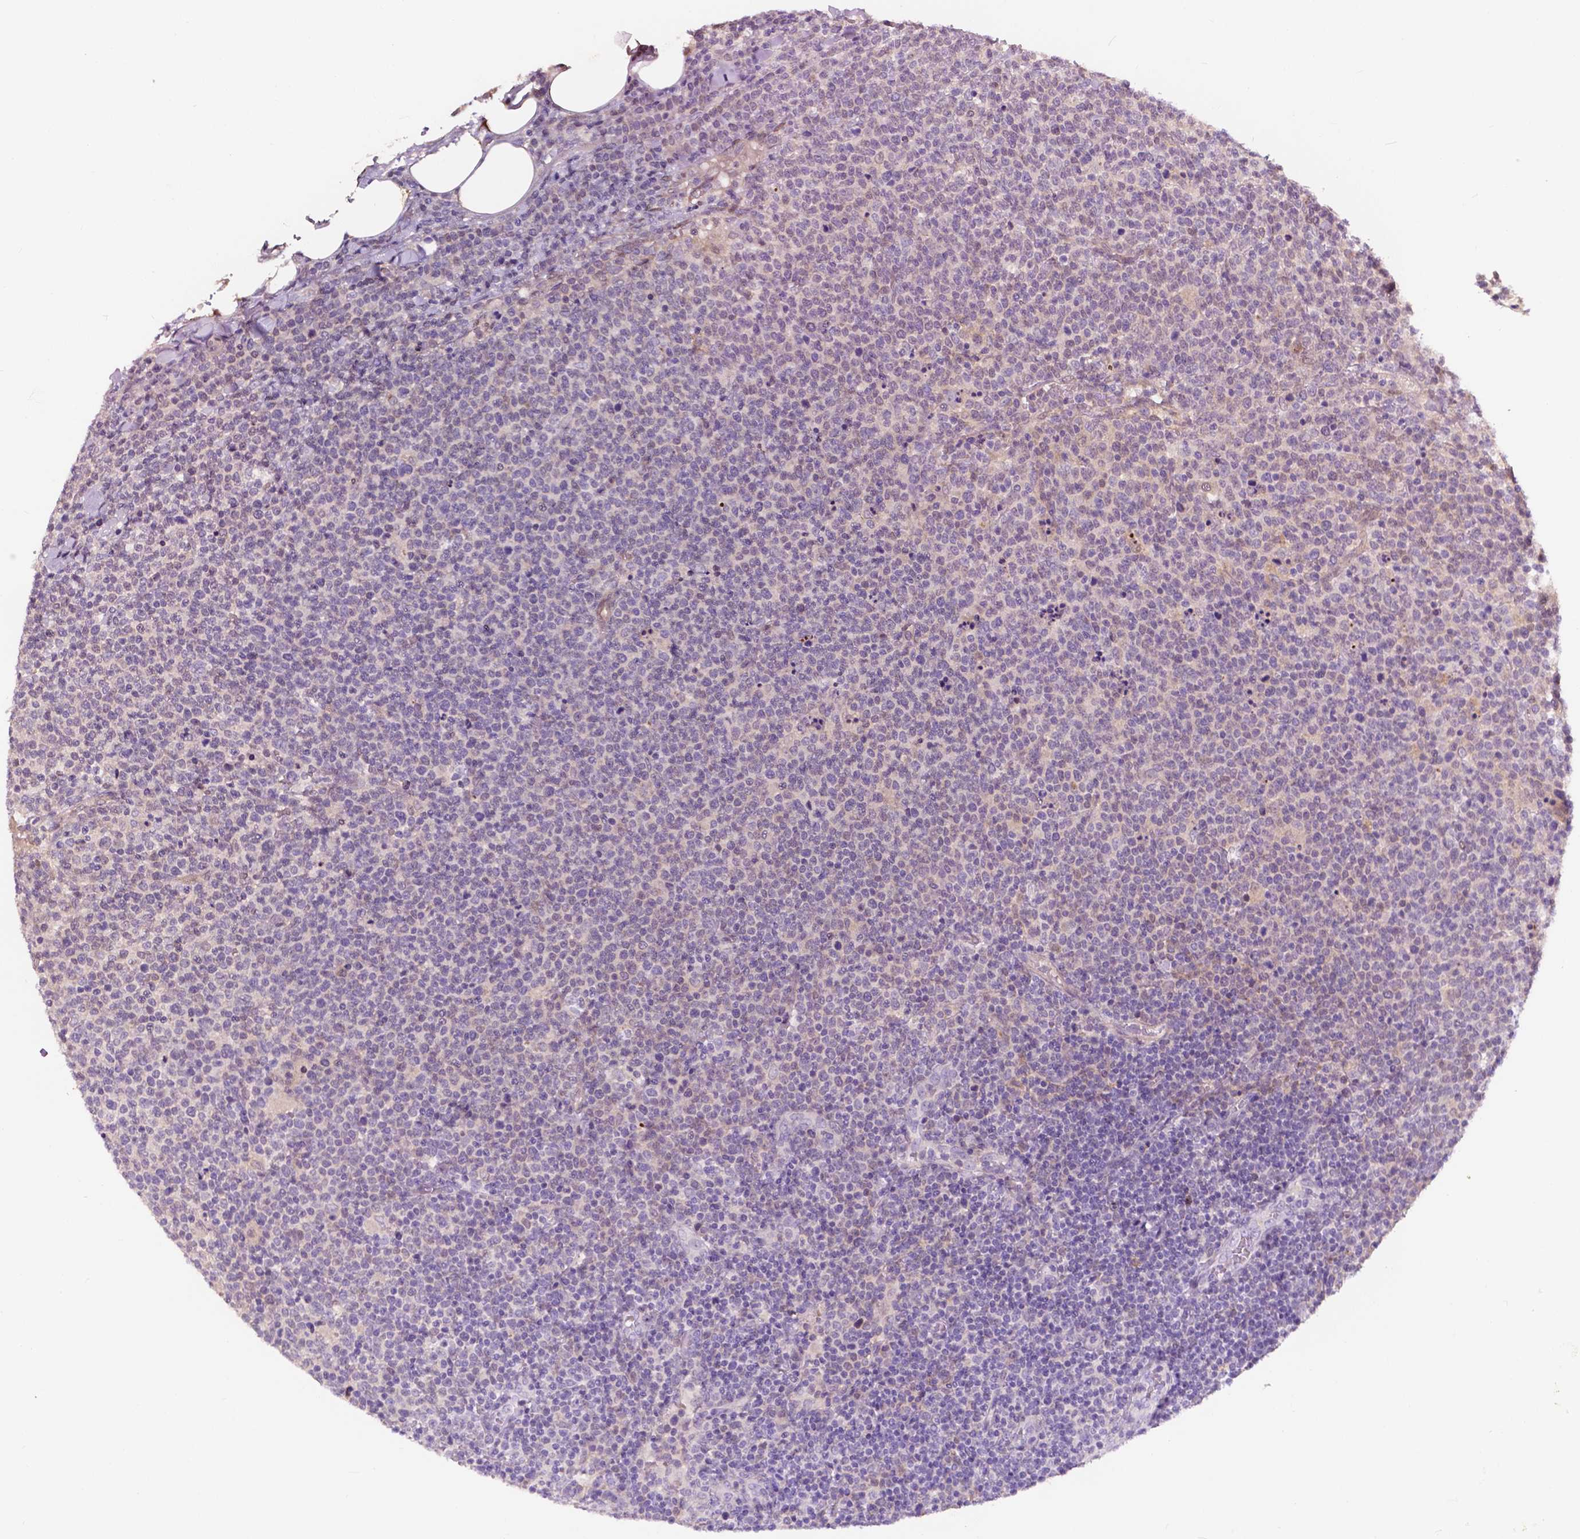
{"staining": {"intensity": "negative", "quantity": "none", "location": "none"}, "tissue": "lymphoma", "cell_type": "Tumor cells", "image_type": "cancer", "snomed": [{"axis": "morphology", "description": "Malignant lymphoma, non-Hodgkin's type, High grade"}, {"axis": "topography", "description": "Lymph node"}], "caption": "Image shows no protein staining in tumor cells of malignant lymphoma, non-Hodgkin's type (high-grade) tissue.", "gene": "GPR37", "patient": {"sex": "male", "age": 61}}